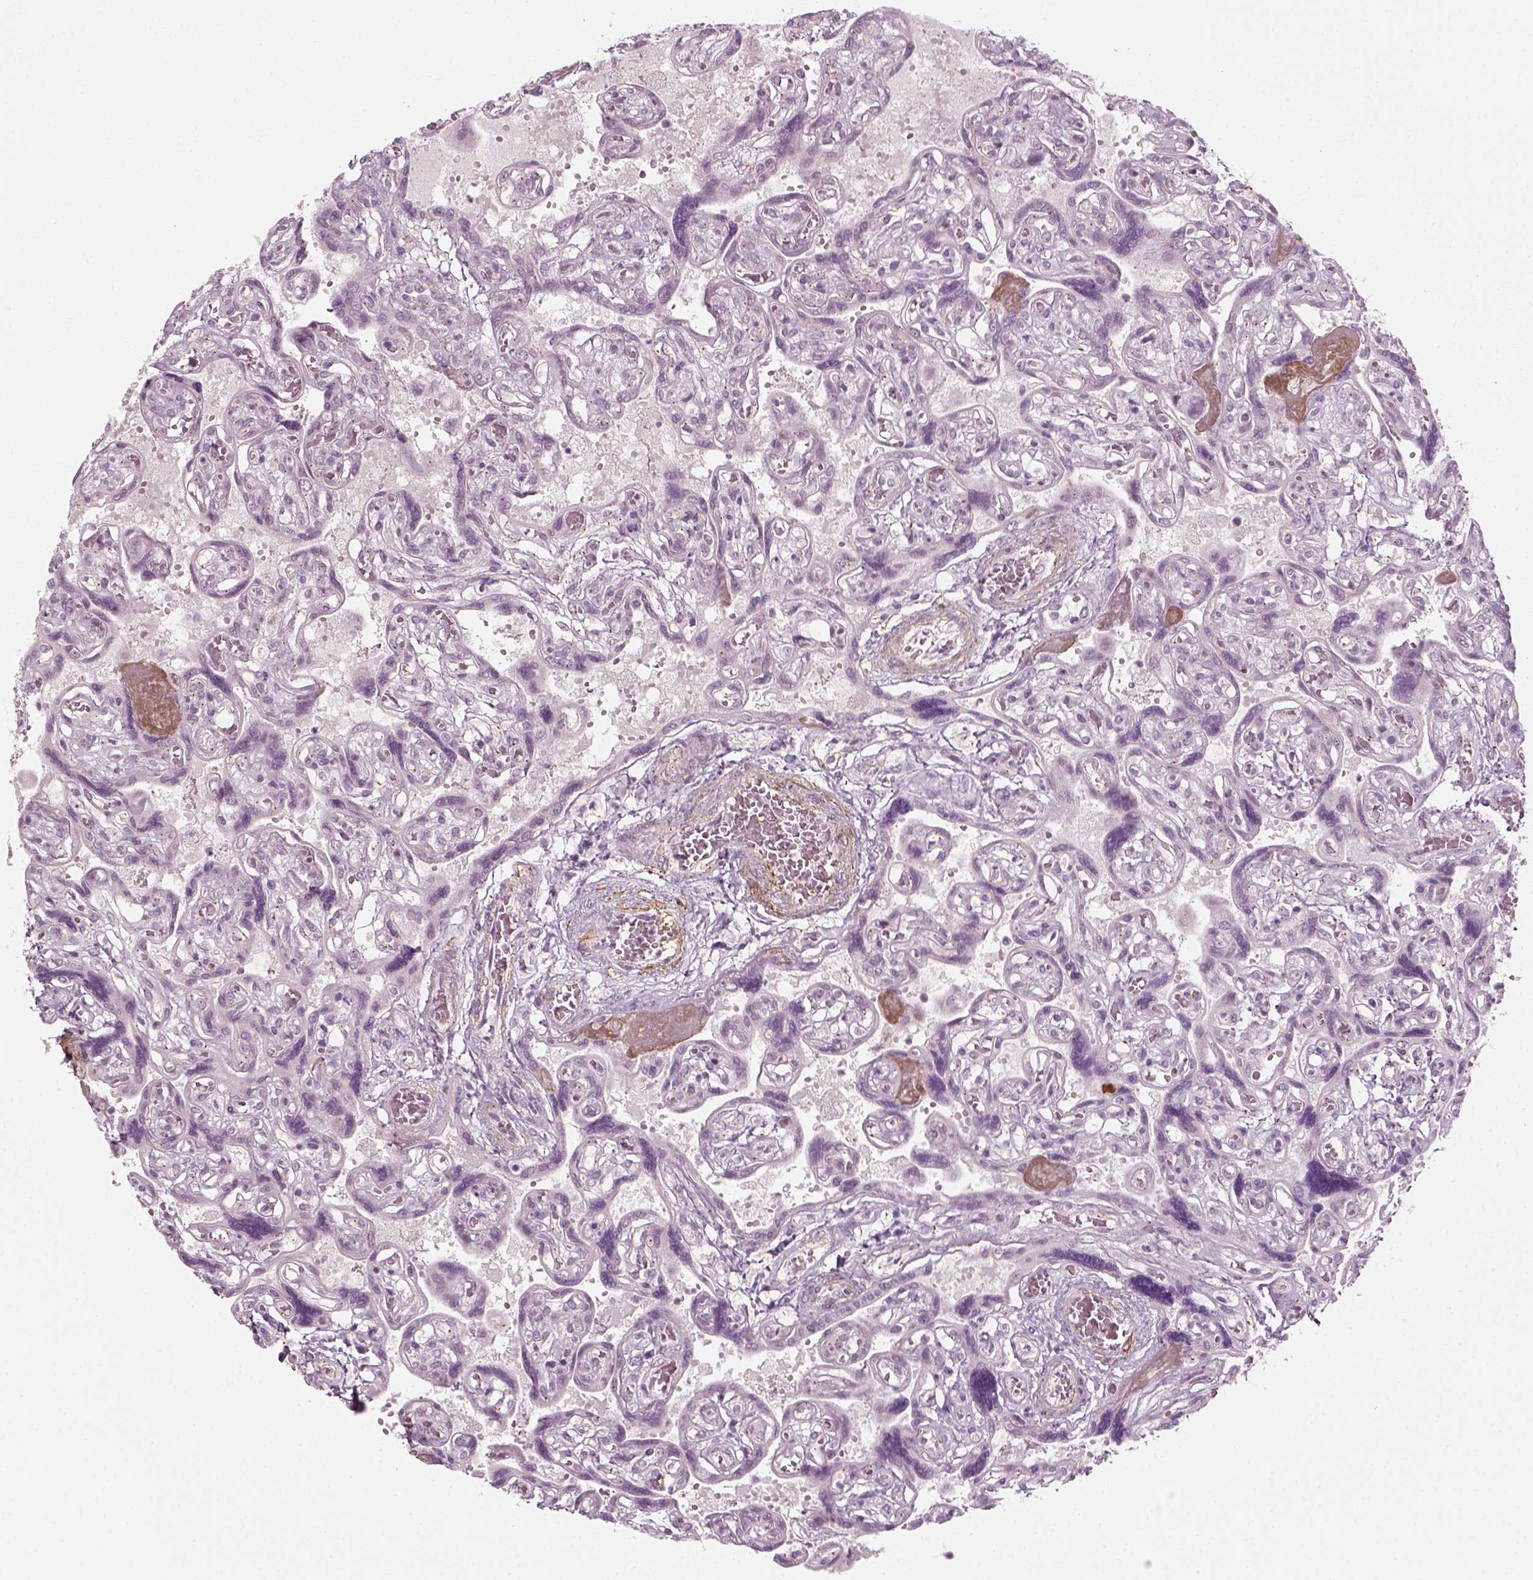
{"staining": {"intensity": "negative", "quantity": "none", "location": "none"}, "tissue": "placenta", "cell_type": "Decidual cells", "image_type": "normal", "snomed": [{"axis": "morphology", "description": "Normal tissue, NOS"}, {"axis": "topography", "description": "Placenta"}], "caption": "Immunohistochemical staining of normal placenta exhibits no significant positivity in decidual cells. (Stains: DAB immunohistochemistry (IHC) with hematoxylin counter stain, Microscopy: brightfield microscopy at high magnification).", "gene": "MLIP", "patient": {"sex": "female", "age": 32}}